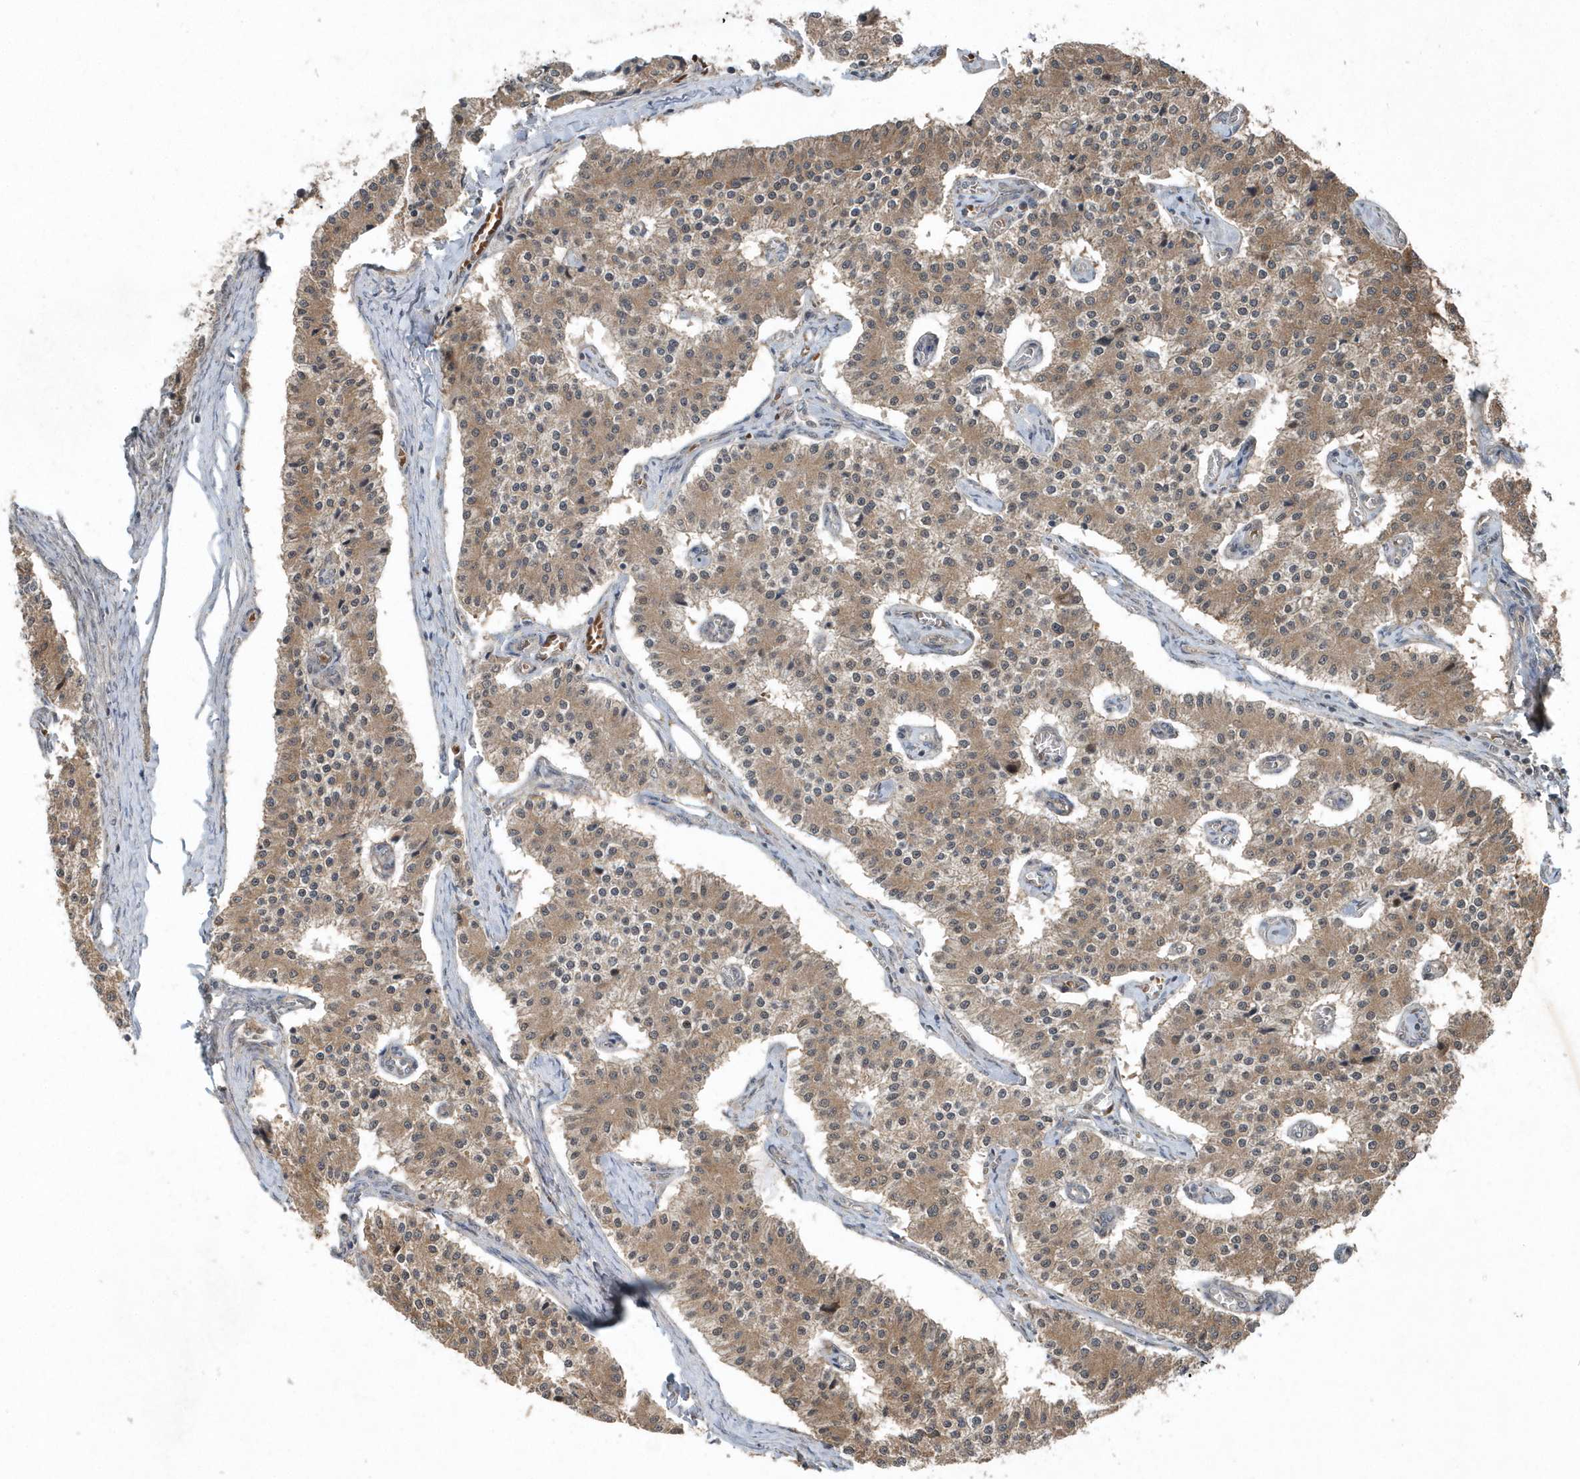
{"staining": {"intensity": "moderate", "quantity": ">75%", "location": "cytoplasmic/membranous,nuclear"}, "tissue": "carcinoid", "cell_type": "Tumor cells", "image_type": "cancer", "snomed": [{"axis": "morphology", "description": "Carcinoid, malignant, NOS"}, {"axis": "topography", "description": "Colon"}], "caption": "Moderate cytoplasmic/membranous and nuclear protein expression is appreciated in approximately >75% of tumor cells in carcinoid.", "gene": "QTRT2", "patient": {"sex": "female", "age": 52}}